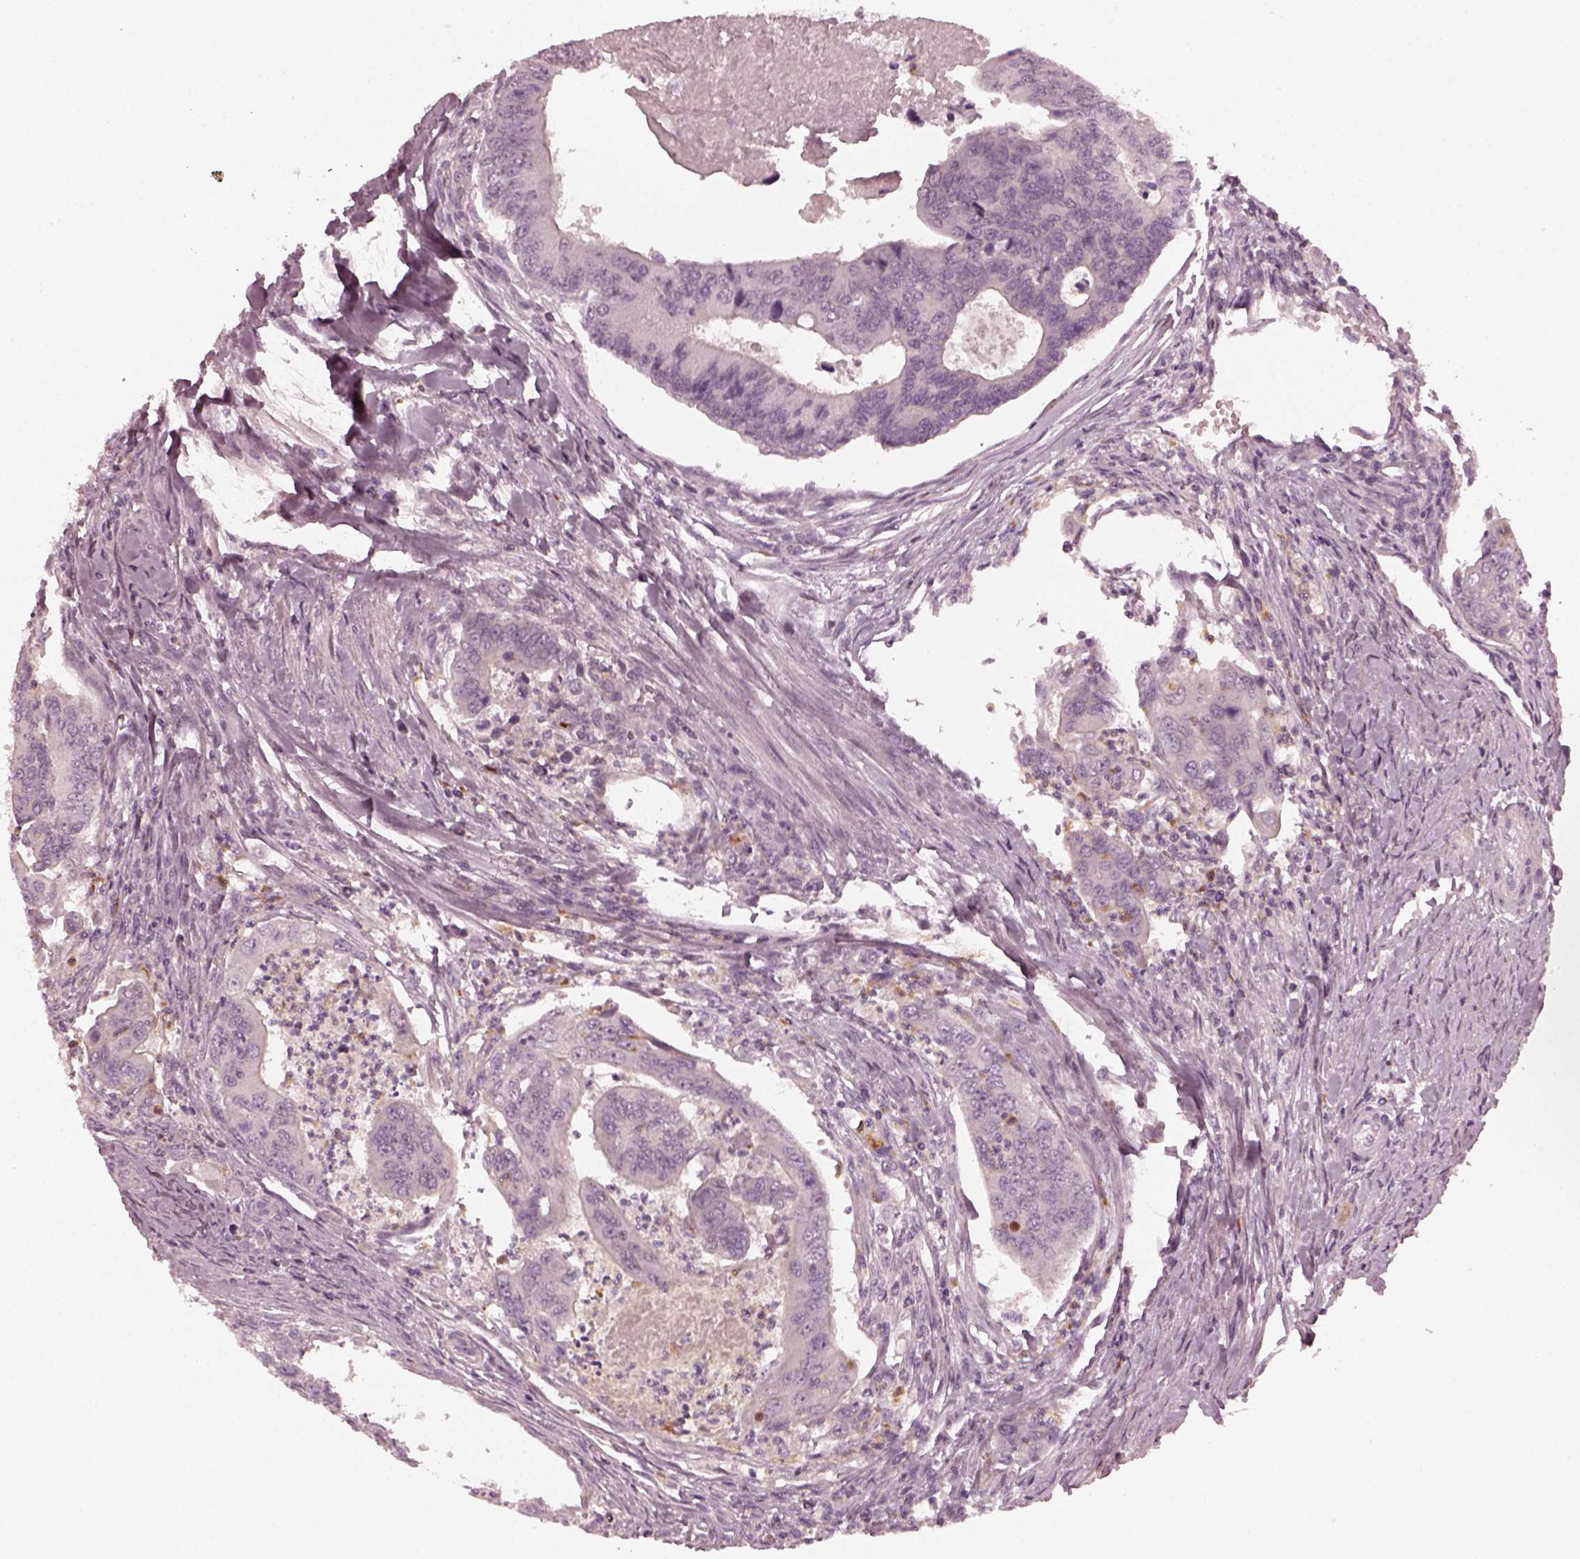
{"staining": {"intensity": "negative", "quantity": "none", "location": "none"}, "tissue": "colorectal cancer", "cell_type": "Tumor cells", "image_type": "cancer", "snomed": [{"axis": "morphology", "description": "Adenocarcinoma, NOS"}, {"axis": "topography", "description": "Colon"}], "caption": "Immunohistochemistry (IHC) histopathology image of neoplastic tissue: colorectal cancer (adenocarcinoma) stained with DAB (3,3'-diaminobenzidine) shows no significant protein positivity in tumor cells.", "gene": "CHIT1", "patient": {"sex": "female", "age": 67}}